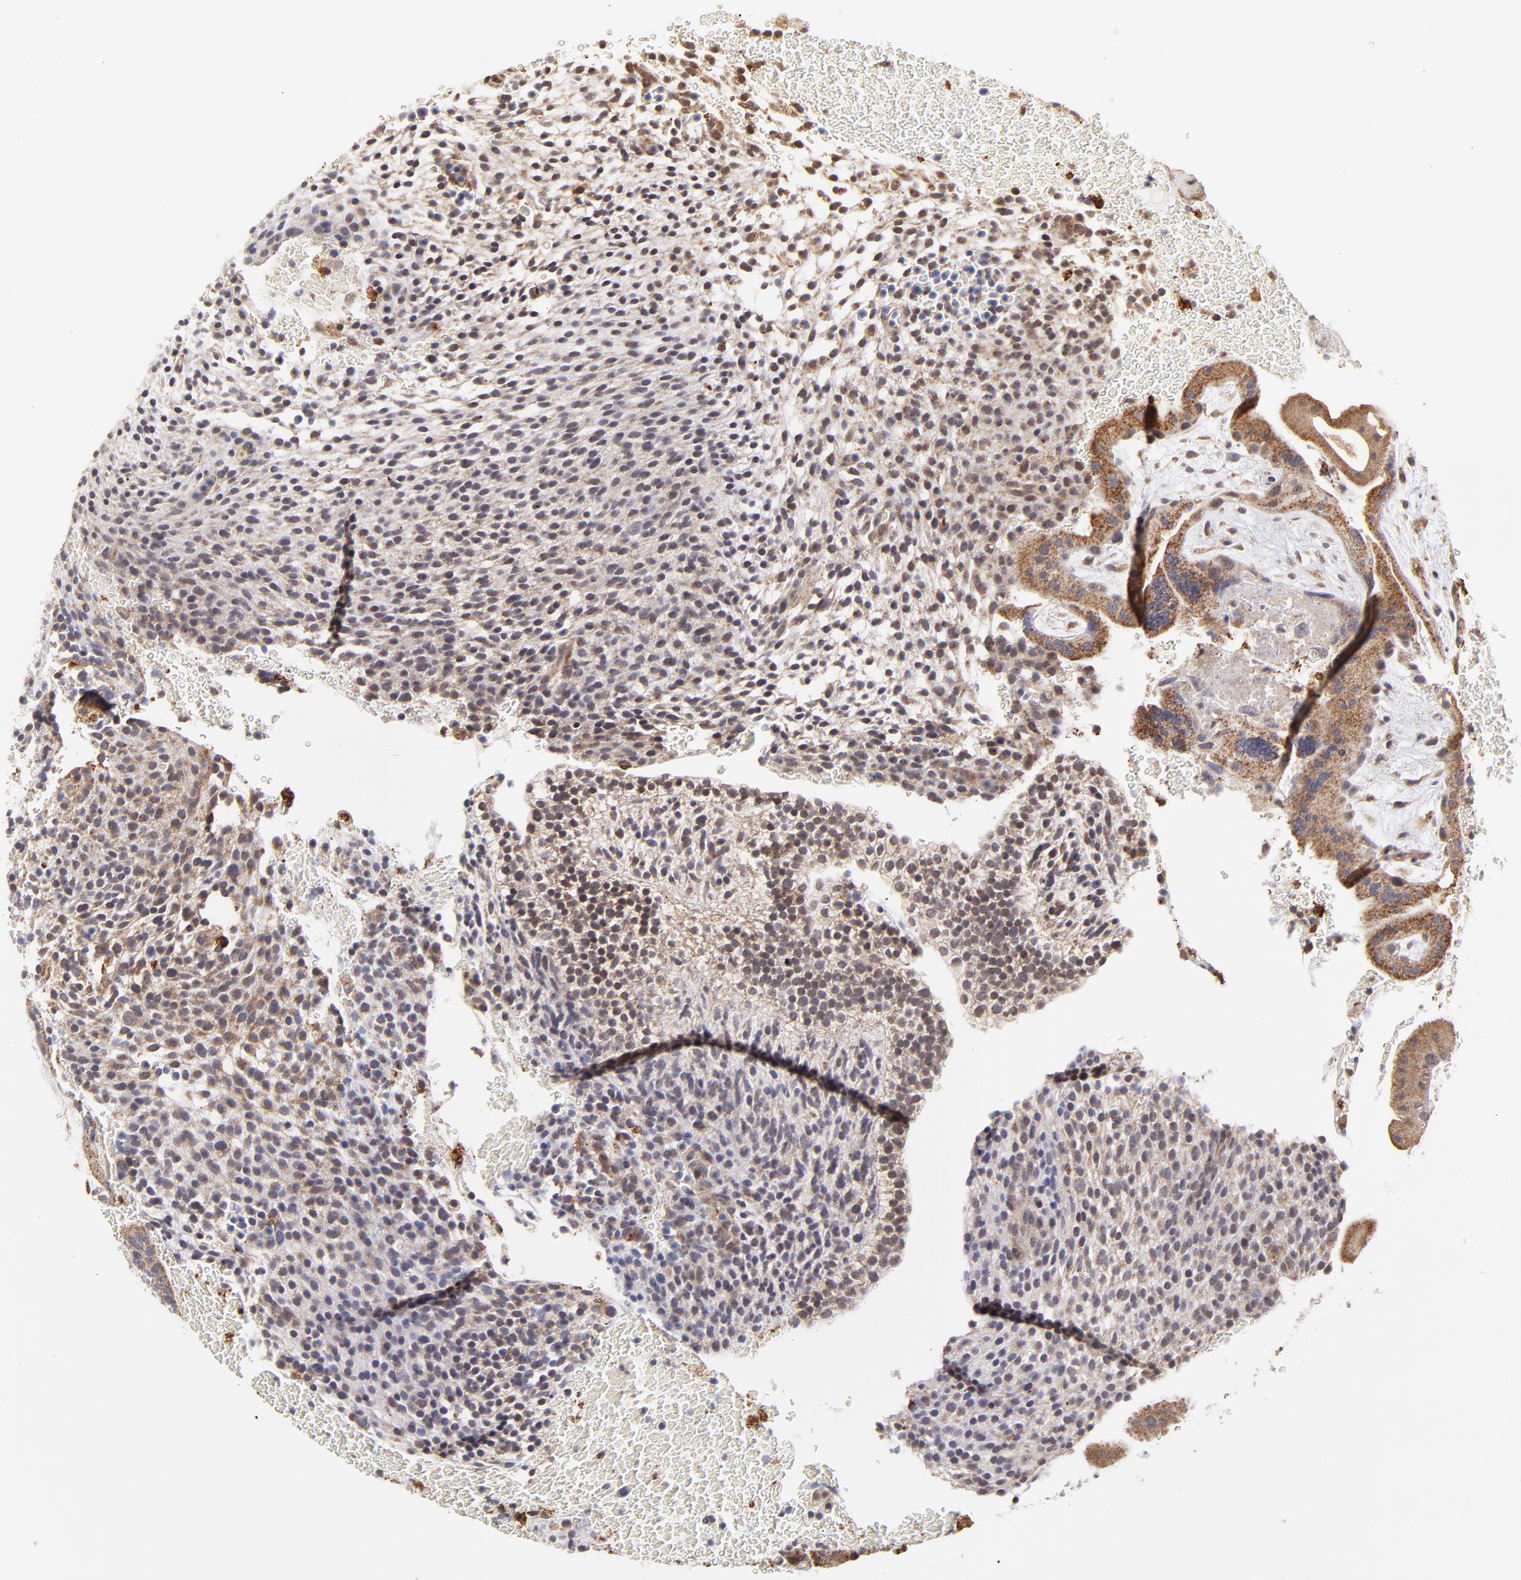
{"staining": {"intensity": "weak", "quantity": ">75%", "location": "cytoplasmic/membranous"}, "tissue": "placenta", "cell_type": "Decidual cells", "image_type": "normal", "snomed": [{"axis": "morphology", "description": "Normal tissue, NOS"}, {"axis": "topography", "description": "Placenta"}], "caption": "This photomicrograph demonstrates IHC staining of normal human placenta, with low weak cytoplasmic/membranous expression in approximately >75% of decidual cells.", "gene": "MAP2K7", "patient": {"sex": "female", "age": 19}}